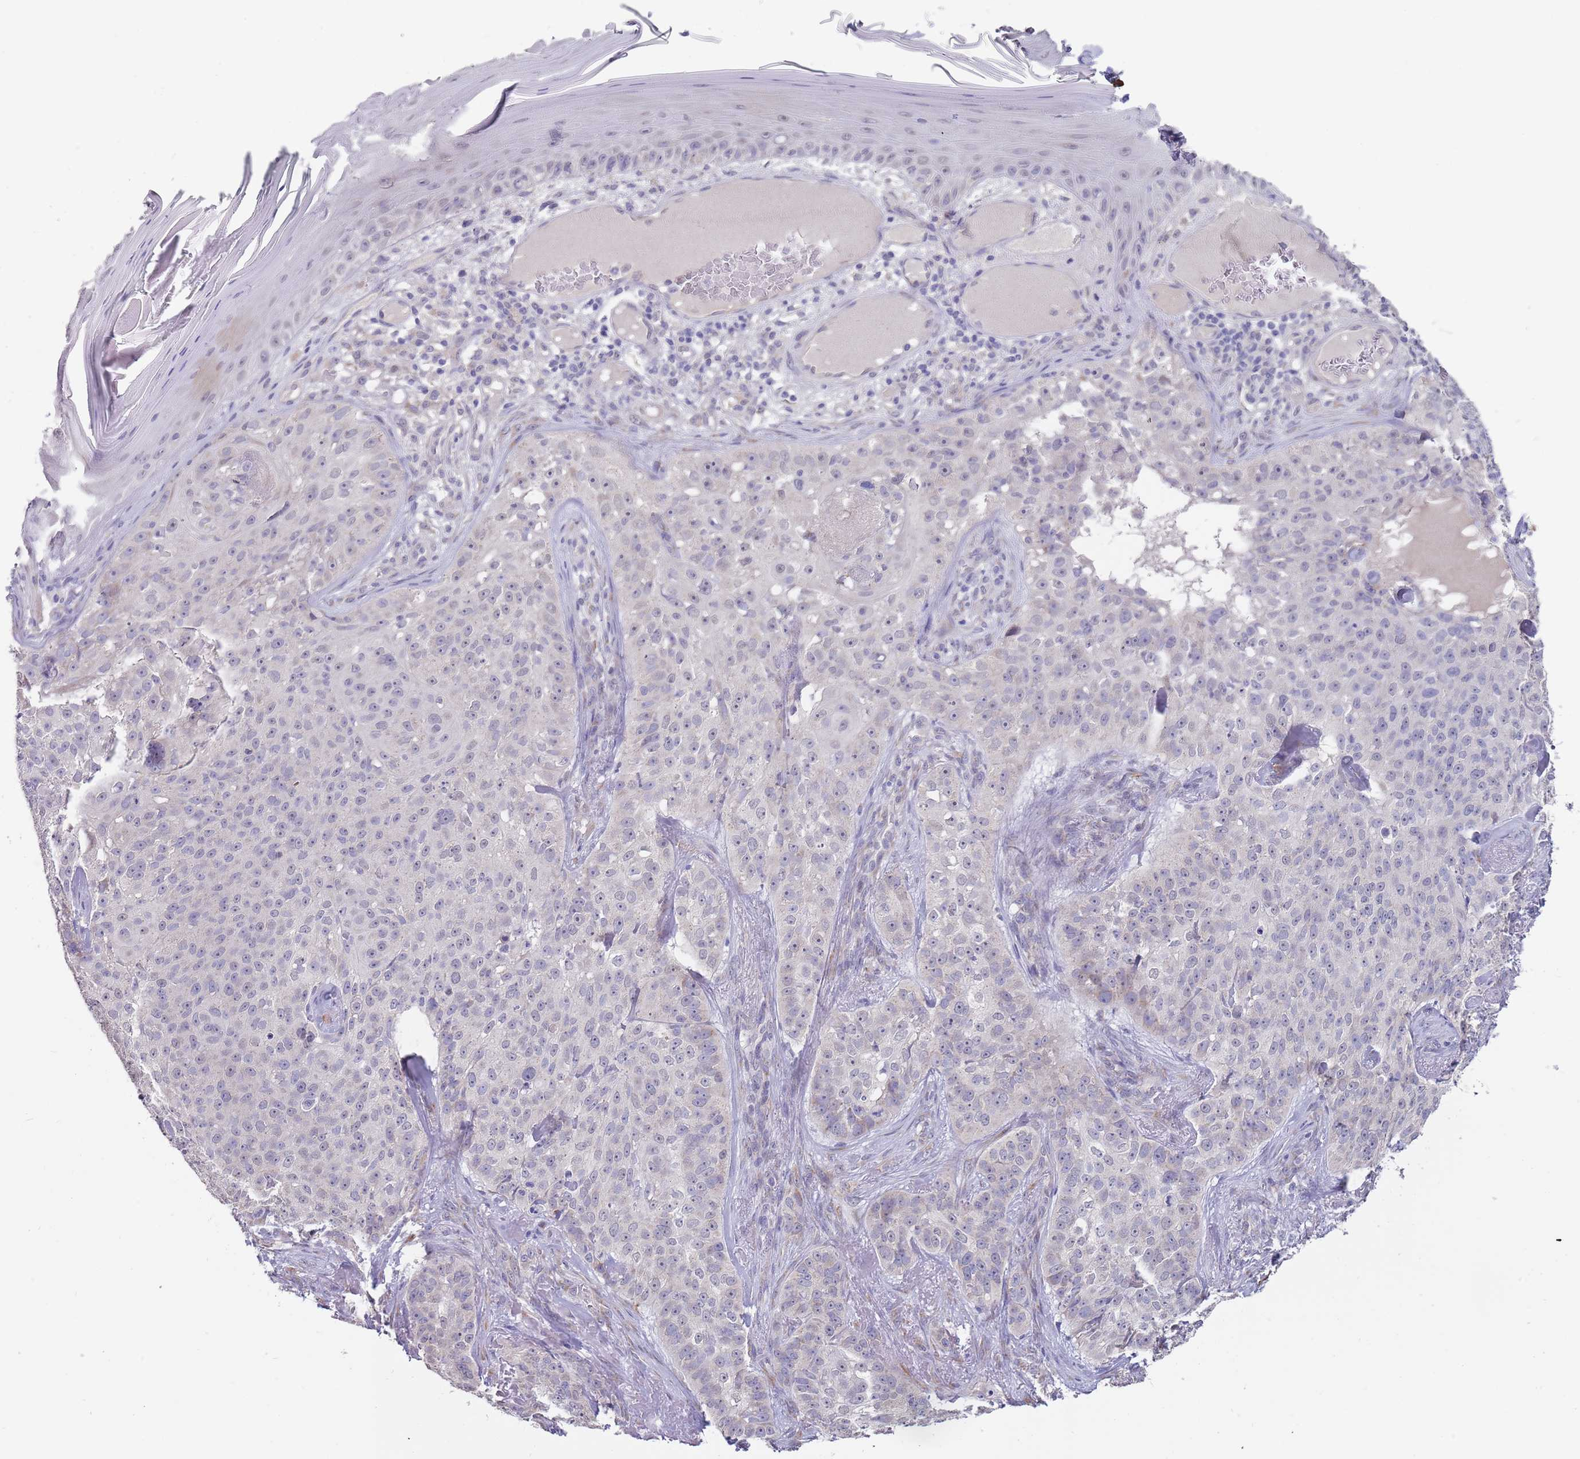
{"staining": {"intensity": "negative", "quantity": "none", "location": "none"}, "tissue": "skin cancer", "cell_type": "Tumor cells", "image_type": "cancer", "snomed": [{"axis": "morphology", "description": "Basal cell carcinoma"}, {"axis": "topography", "description": "Skin"}], "caption": "Skin basal cell carcinoma was stained to show a protein in brown. There is no significant staining in tumor cells. (Immunohistochemistry, brightfield microscopy, high magnification).", "gene": "TNRC6C", "patient": {"sex": "female", "age": 92}}